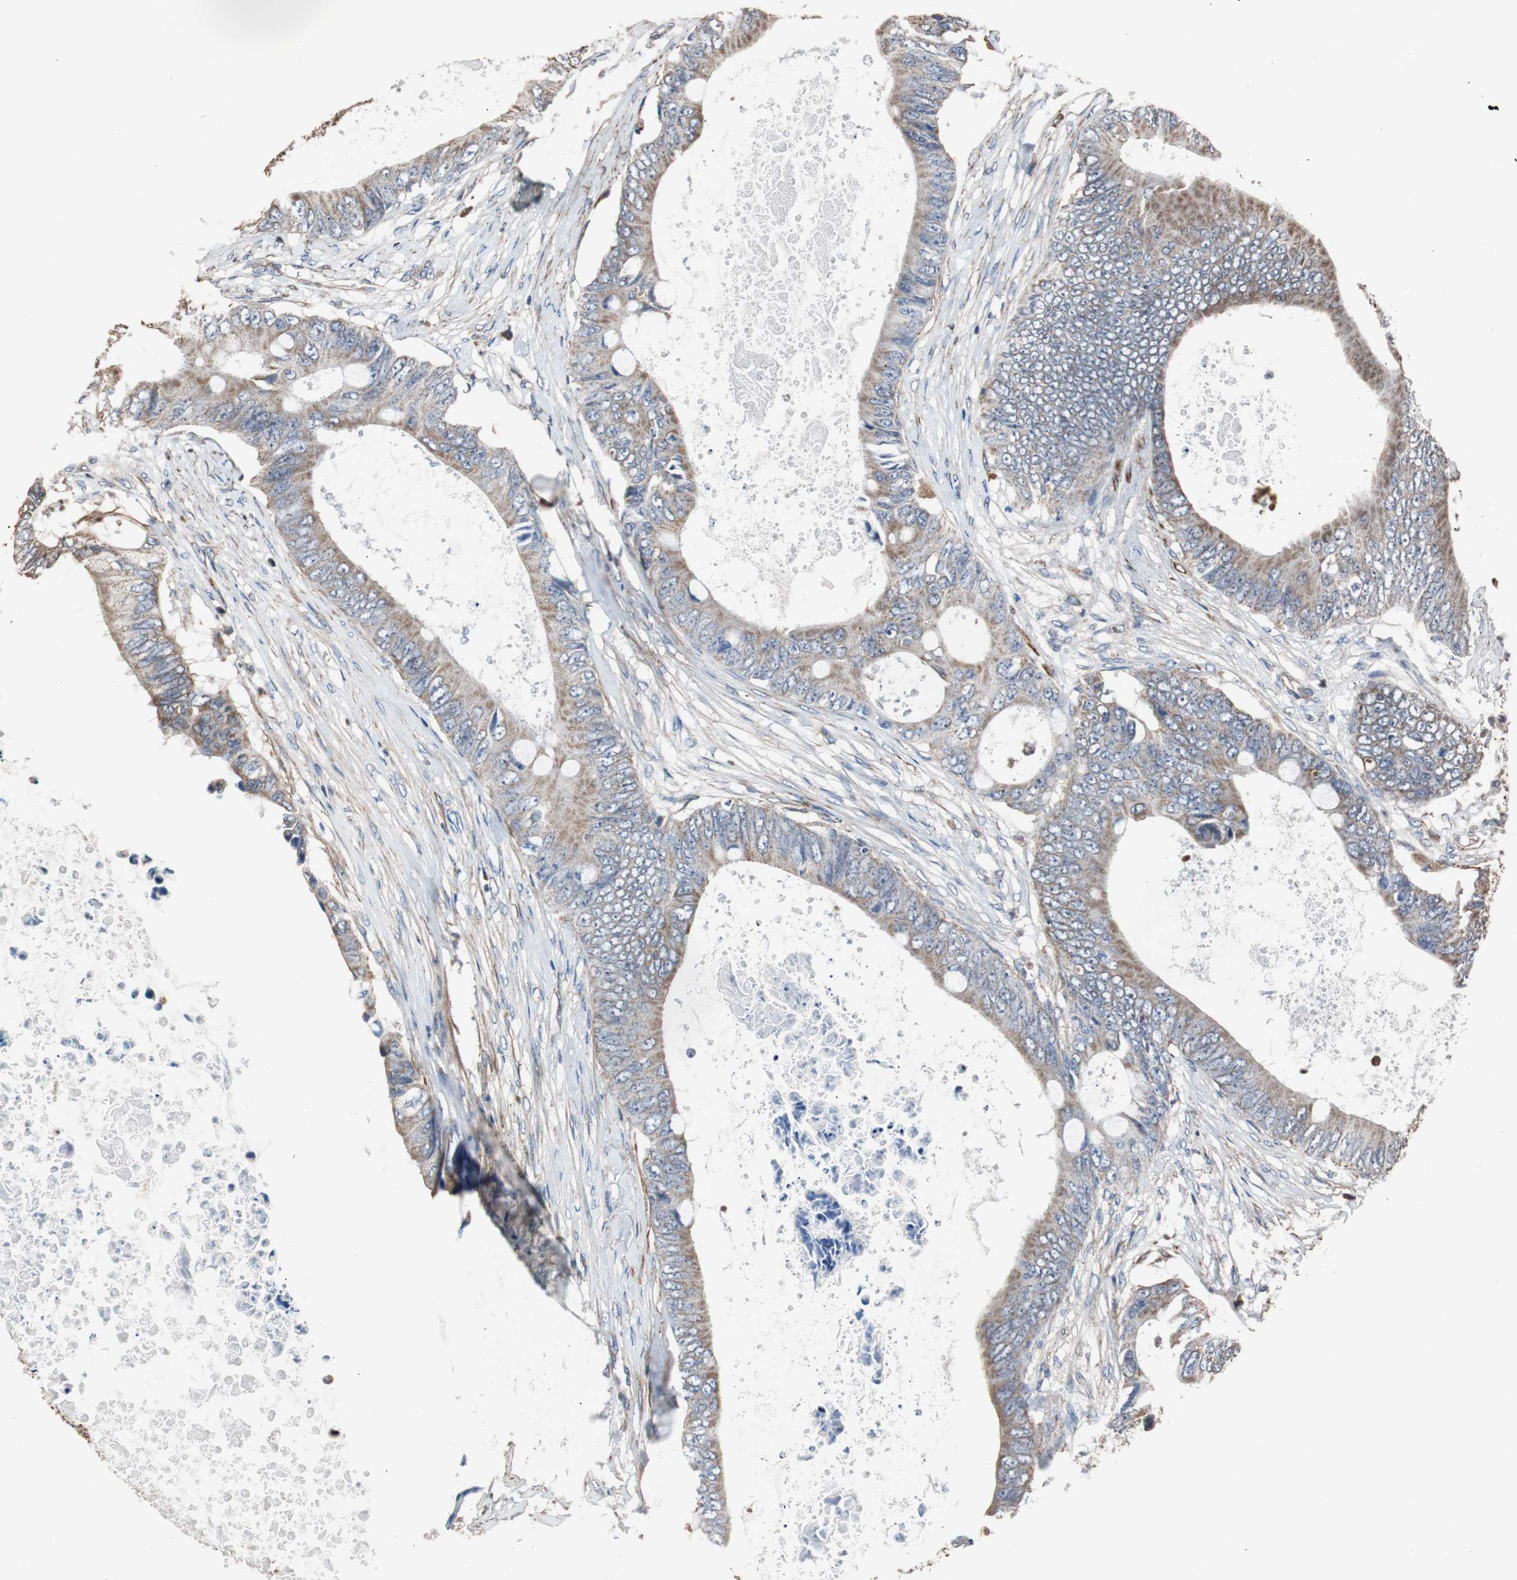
{"staining": {"intensity": "moderate", "quantity": "25%-75%", "location": "cytoplasmic/membranous"}, "tissue": "colorectal cancer", "cell_type": "Tumor cells", "image_type": "cancer", "snomed": [{"axis": "morphology", "description": "Normal tissue, NOS"}, {"axis": "morphology", "description": "Adenocarcinoma, NOS"}, {"axis": "topography", "description": "Rectum"}, {"axis": "topography", "description": "Peripheral nerve tissue"}], "caption": "An image of human colorectal adenocarcinoma stained for a protein exhibits moderate cytoplasmic/membranous brown staining in tumor cells. (Stains: DAB in brown, nuclei in blue, Microscopy: brightfield microscopy at high magnification).", "gene": "PITRM1", "patient": {"sex": "female", "age": 77}}